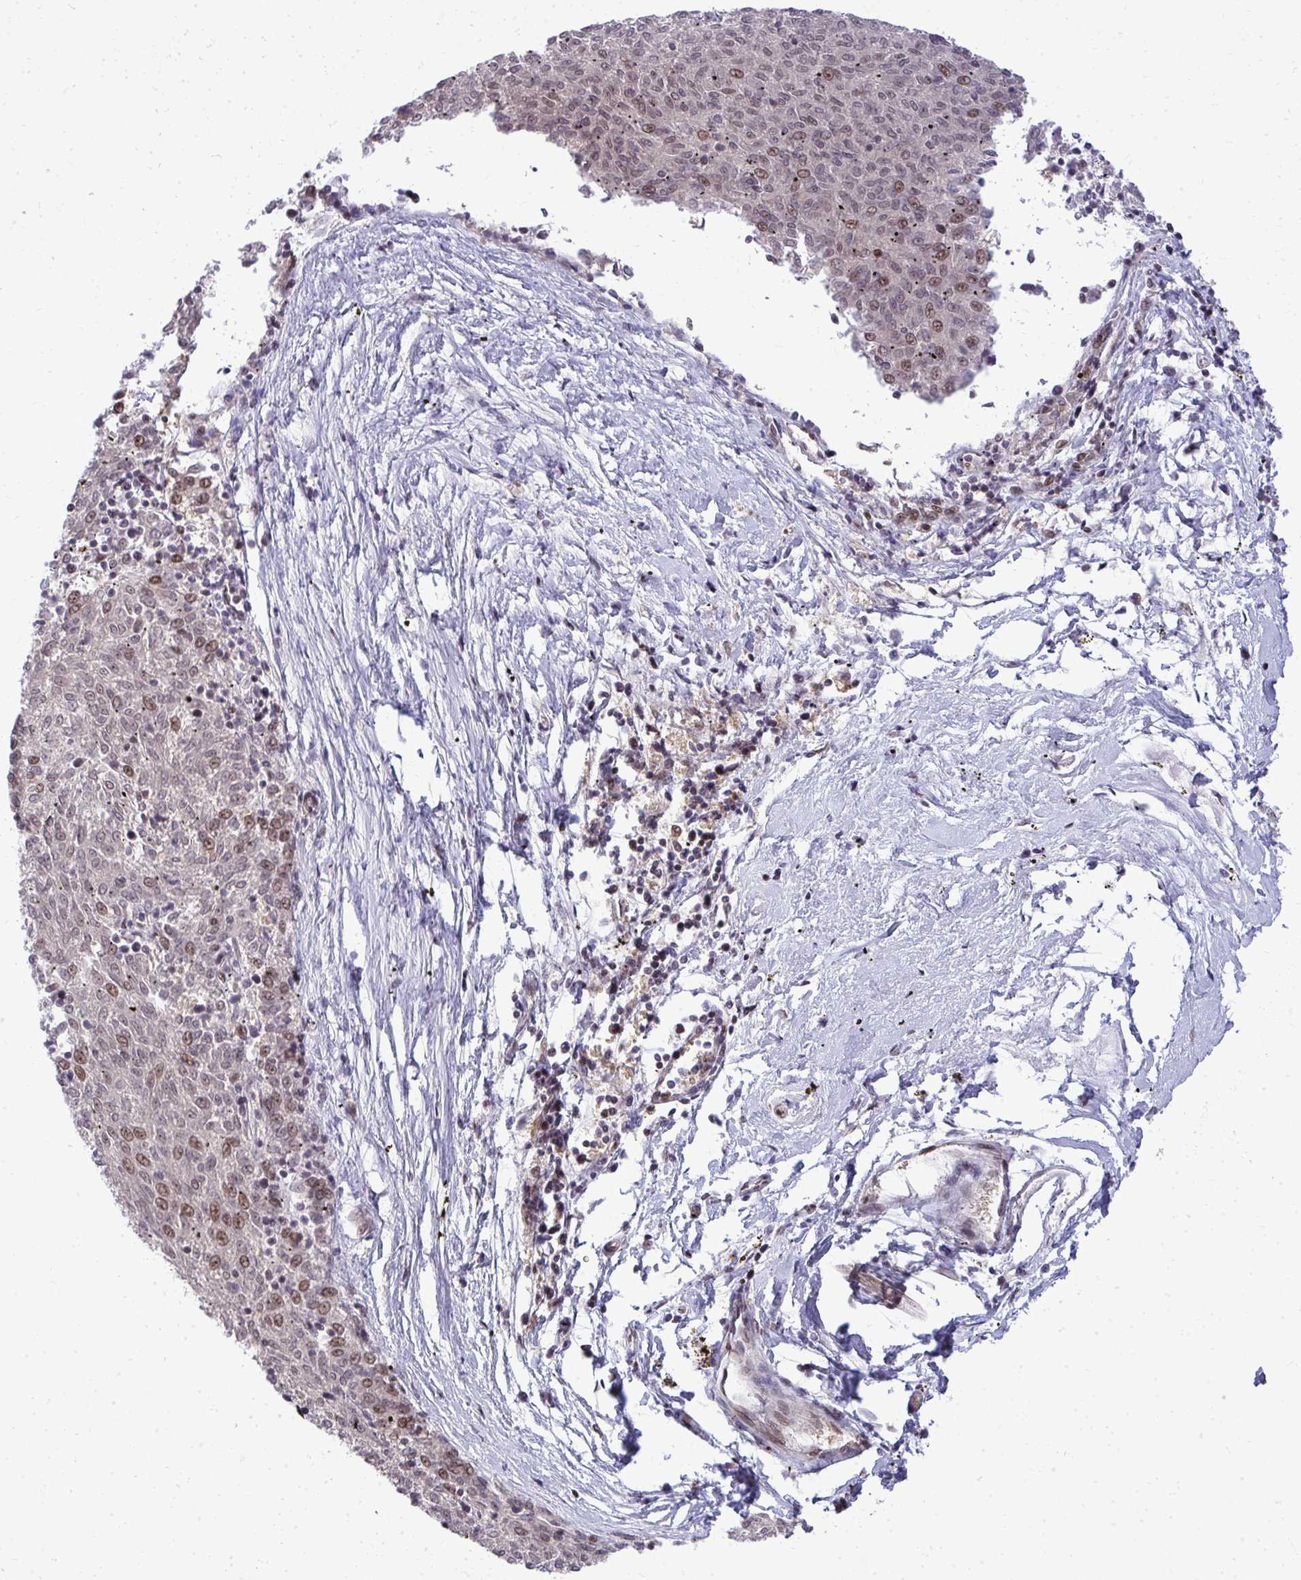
{"staining": {"intensity": "moderate", "quantity": "25%-75%", "location": "nuclear"}, "tissue": "melanoma", "cell_type": "Tumor cells", "image_type": "cancer", "snomed": [{"axis": "morphology", "description": "Malignant melanoma, NOS"}, {"axis": "topography", "description": "Skin"}], "caption": "This photomicrograph shows immunohistochemistry staining of malignant melanoma, with medium moderate nuclear expression in approximately 25%-75% of tumor cells.", "gene": "PIGY", "patient": {"sex": "female", "age": 72}}